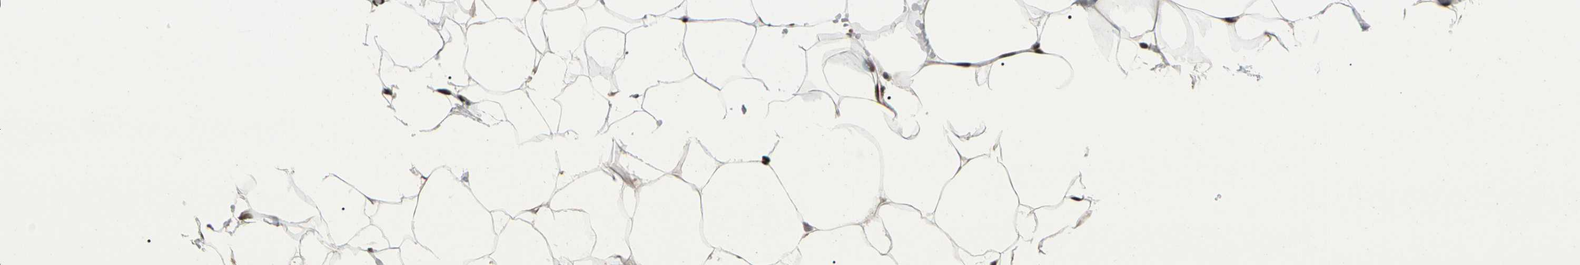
{"staining": {"intensity": "moderate", "quantity": ">75%", "location": "nuclear"}, "tissue": "adipose tissue", "cell_type": "Adipocytes", "image_type": "normal", "snomed": [{"axis": "morphology", "description": "Normal tissue, NOS"}, {"axis": "topography", "description": "Breast"}, {"axis": "topography", "description": "Adipose tissue"}], "caption": "IHC micrograph of benign adipose tissue: adipose tissue stained using IHC exhibits medium levels of moderate protein expression localized specifically in the nuclear of adipocytes, appearing as a nuclear brown color.", "gene": "FAM98B", "patient": {"sex": "female", "age": 25}}